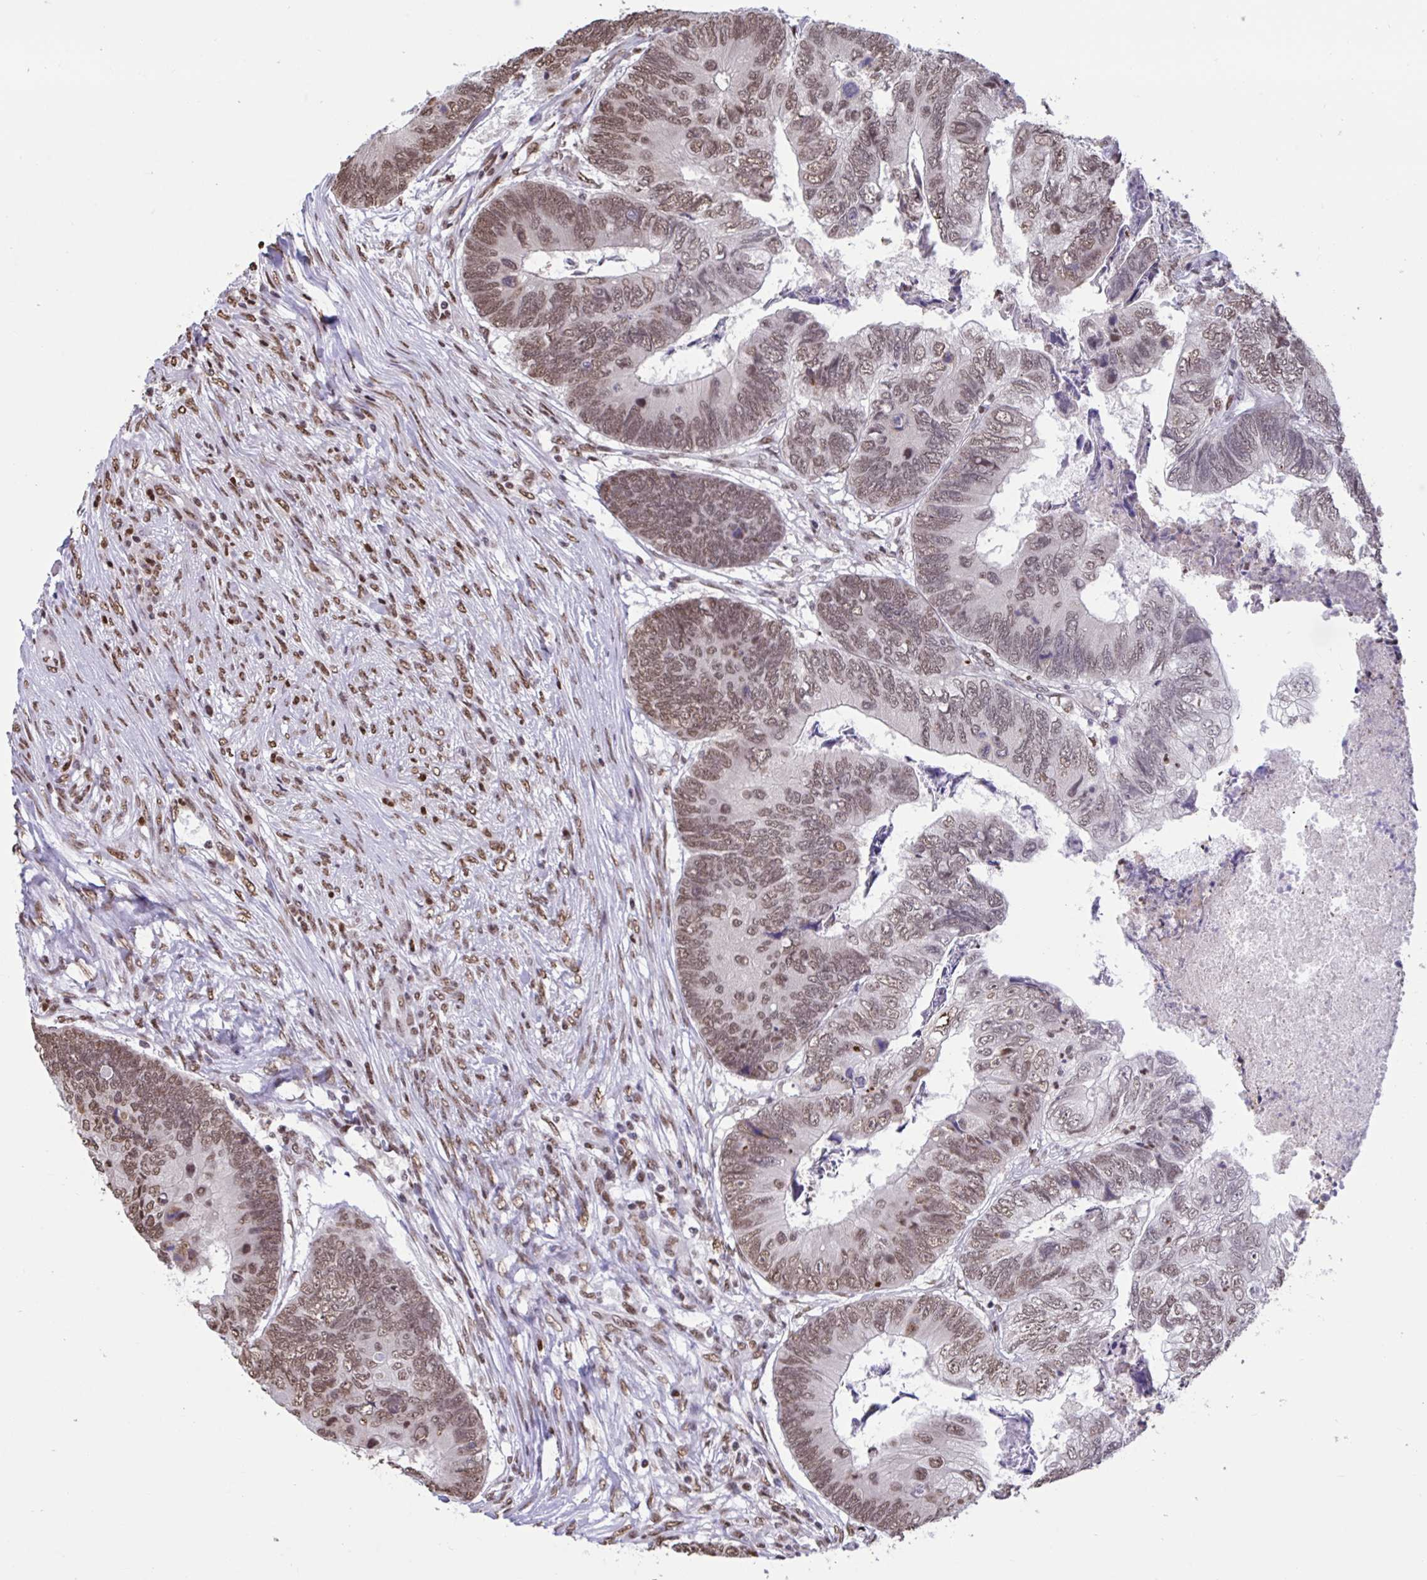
{"staining": {"intensity": "moderate", "quantity": ">75%", "location": "nuclear"}, "tissue": "colorectal cancer", "cell_type": "Tumor cells", "image_type": "cancer", "snomed": [{"axis": "morphology", "description": "Adenocarcinoma, NOS"}, {"axis": "topography", "description": "Colon"}], "caption": "Human colorectal cancer stained with a protein marker exhibits moderate staining in tumor cells.", "gene": "HNRNPDL", "patient": {"sex": "female", "age": 67}}